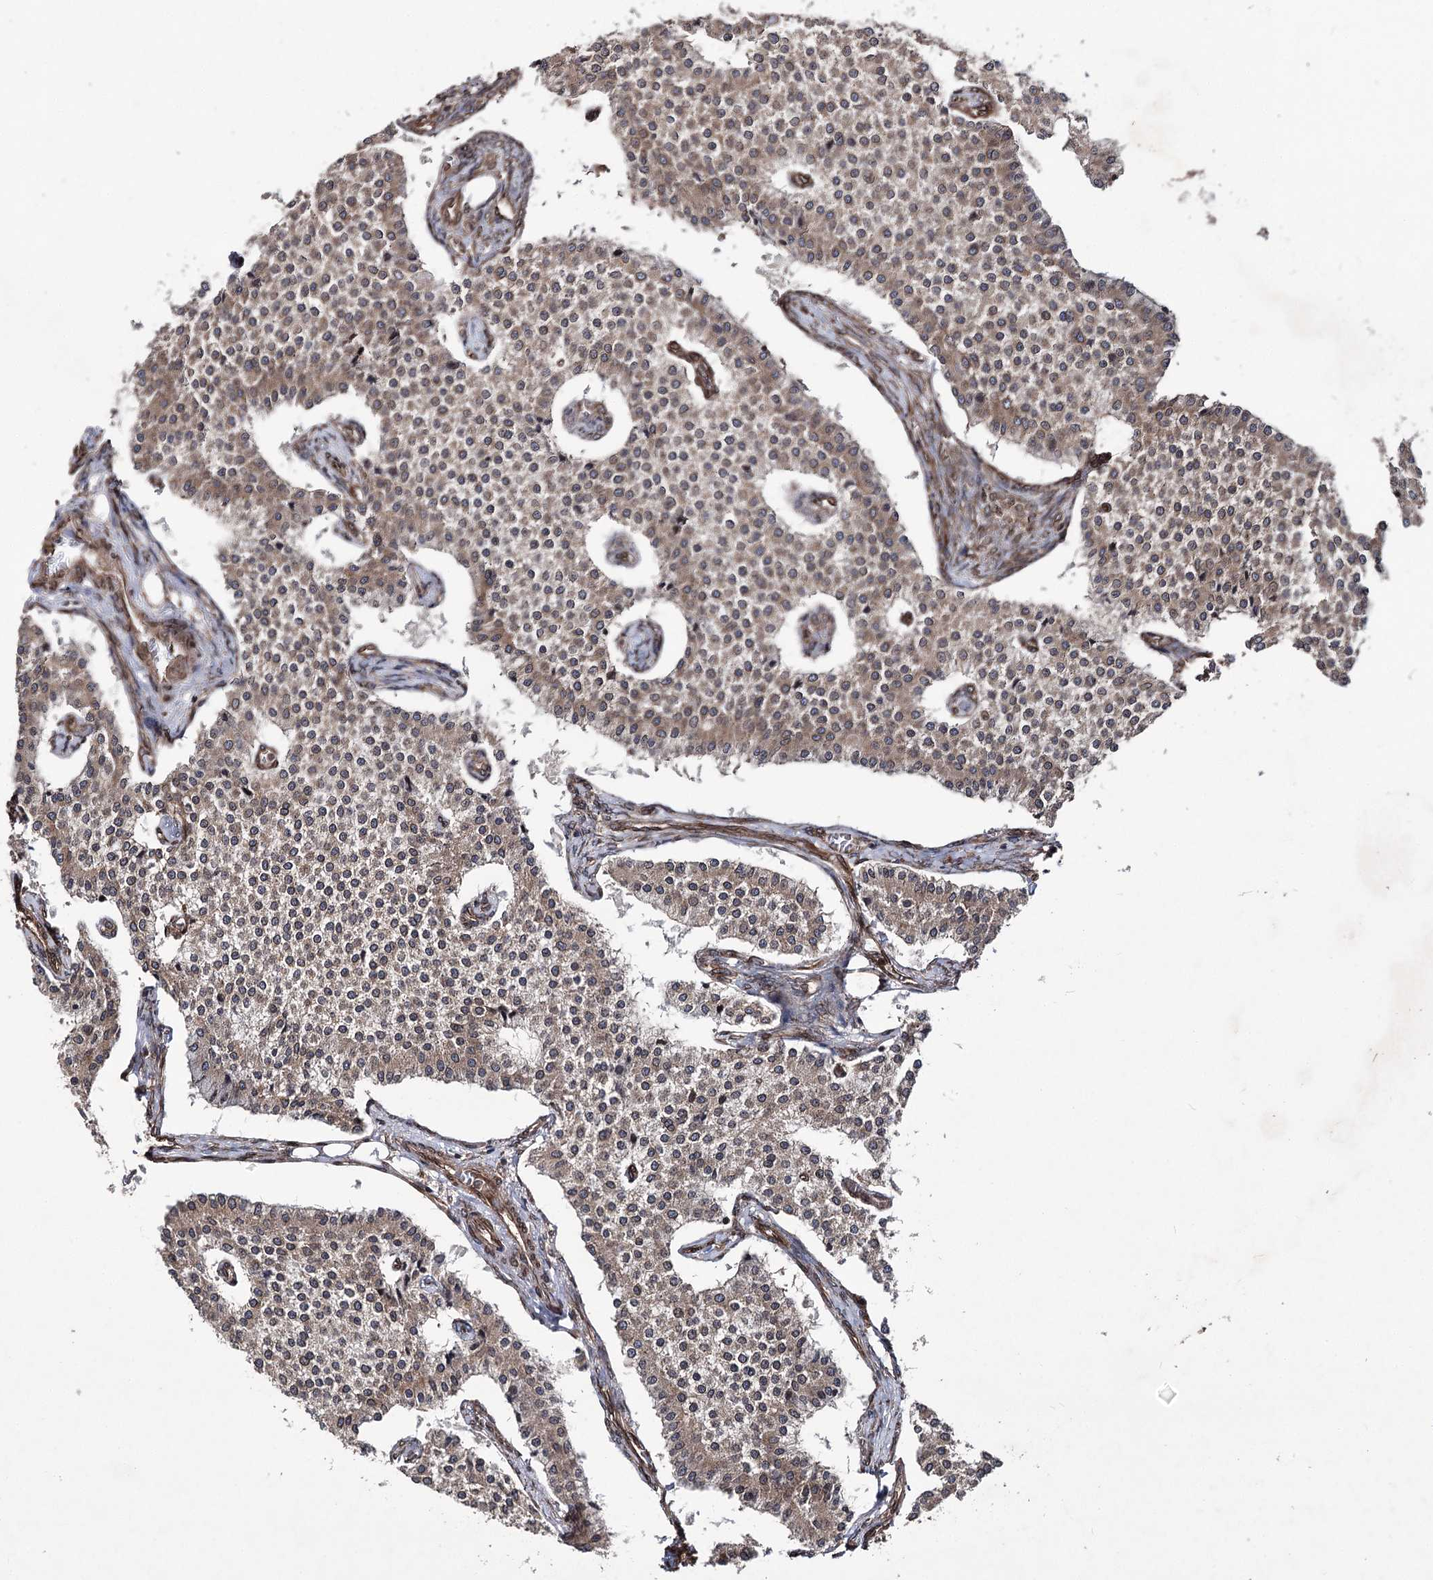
{"staining": {"intensity": "weak", "quantity": "25%-75%", "location": "cytoplasmic/membranous"}, "tissue": "carcinoid", "cell_type": "Tumor cells", "image_type": "cancer", "snomed": [{"axis": "morphology", "description": "Carcinoid, malignant, NOS"}, {"axis": "topography", "description": "Colon"}], "caption": "Tumor cells display low levels of weak cytoplasmic/membranous staining in approximately 25%-75% of cells in human carcinoid (malignant).", "gene": "FGFR1OP2", "patient": {"sex": "female", "age": 52}}